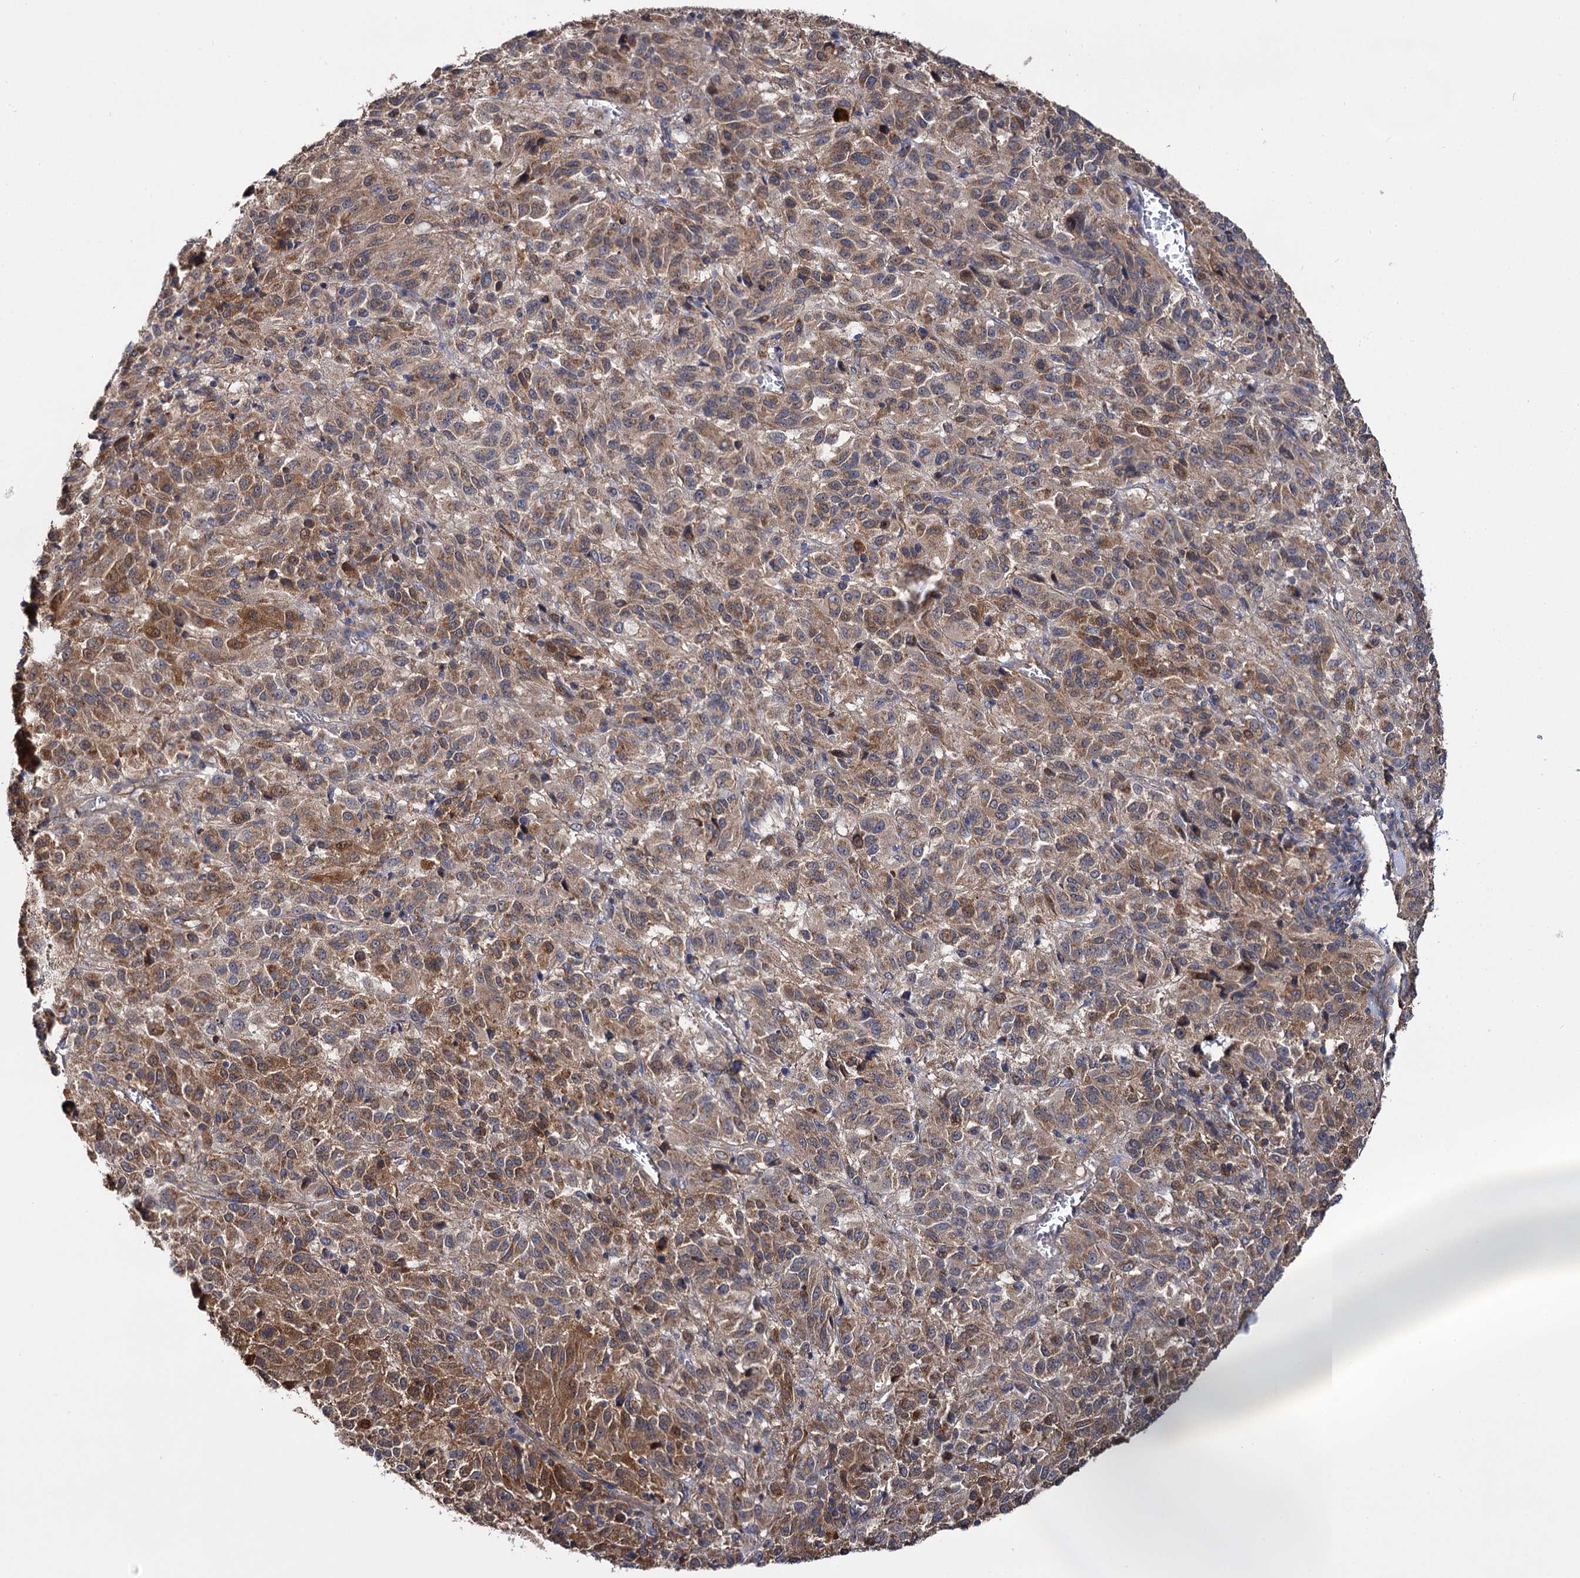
{"staining": {"intensity": "moderate", "quantity": ">75%", "location": "cytoplasmic/membranous"}, "tissue": "melanoma", "cell_type": "Tumor cells", "image_type": "cancer", "snomed": [{"axis": "morphology", "description": "Malignant melanoma, Metastatic site"}, {"axis": "topography", "description": "Lung"}], "caption": "A micrograph showing moderate cytoplasmic/membranous expression in approximately >75% of tumor cells in malignant melanoma (metastatic site), as visualized by brown immunohistochemical staining.", "gene": "IDI1", "patient": {"sex": "male", "age": 64}}